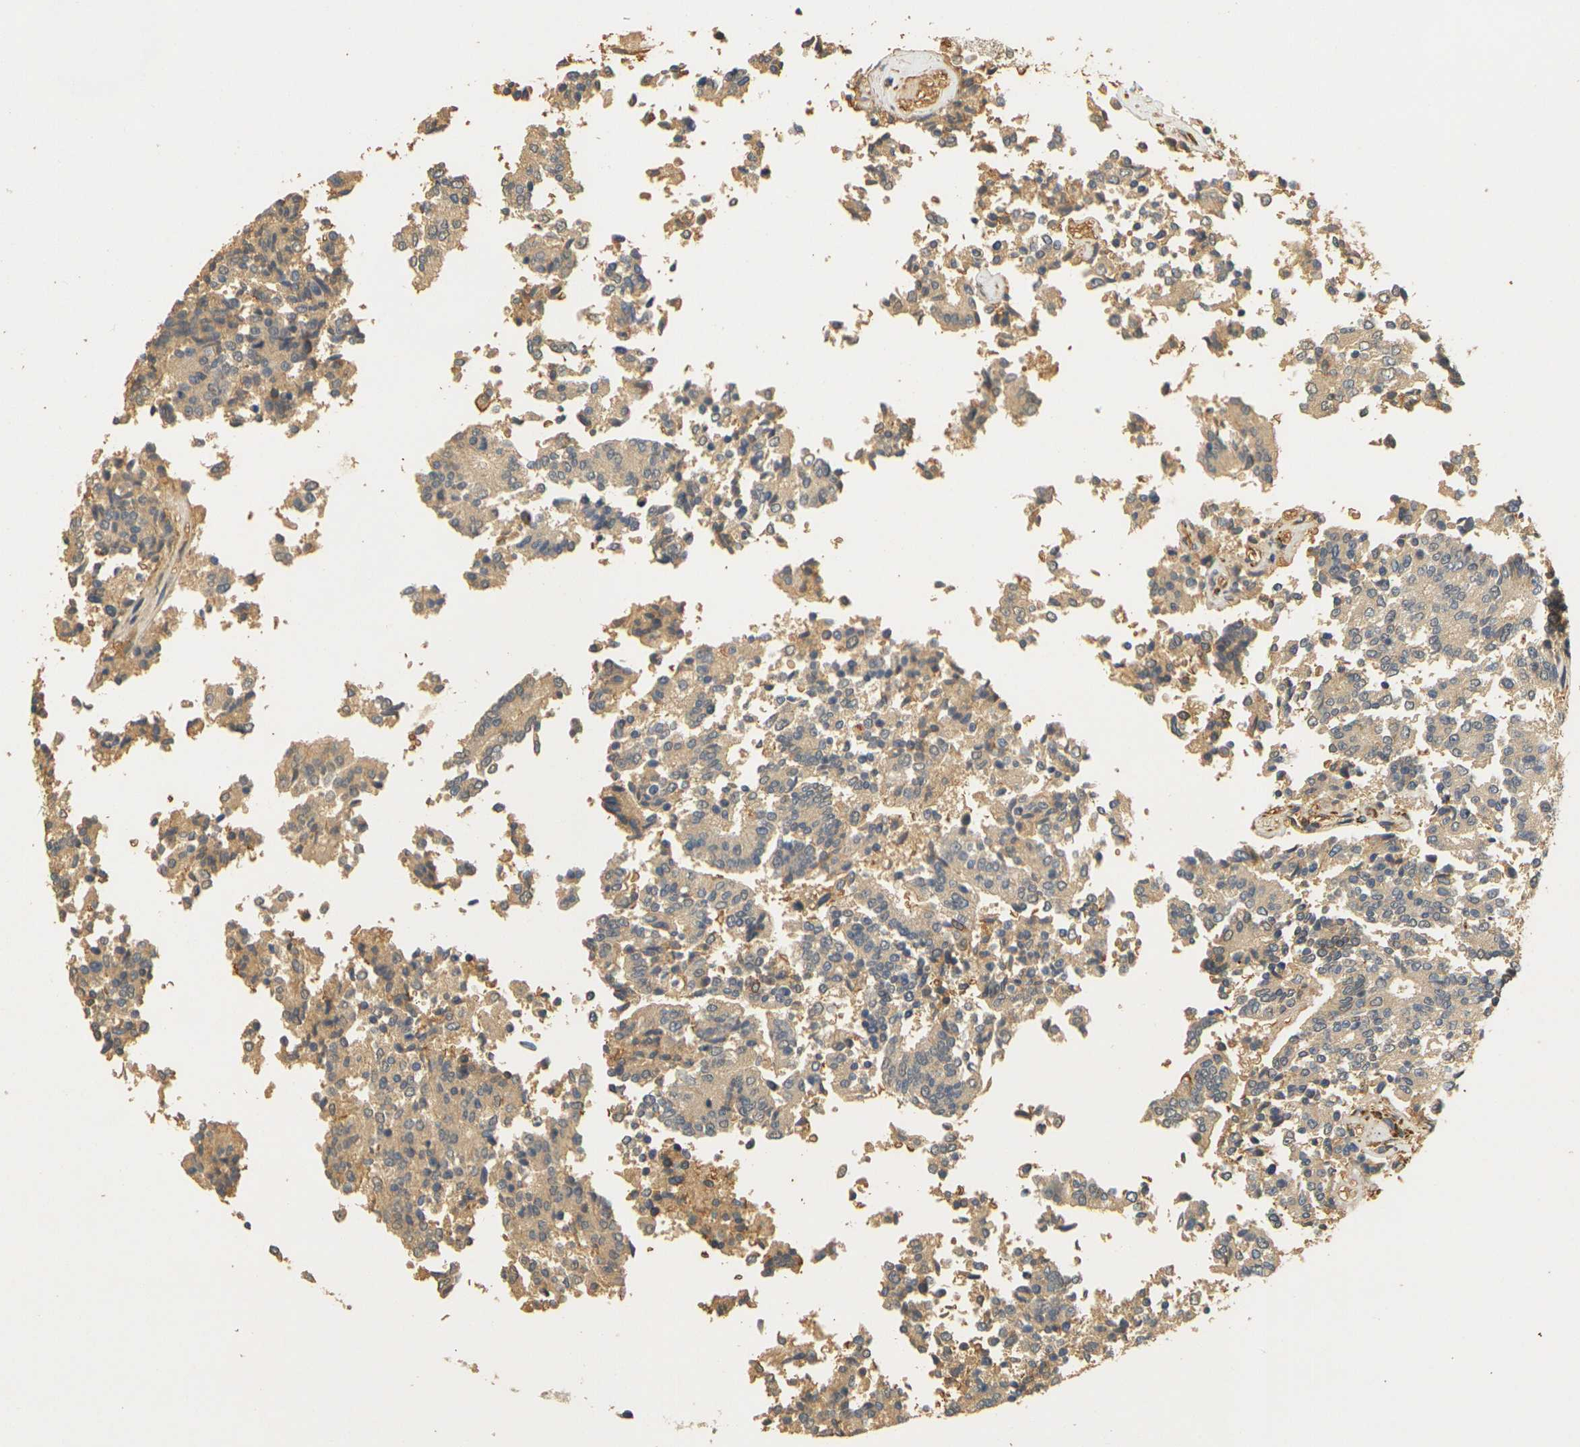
{"staining": {"intensity": "weak", "quantity": ">75%", "location": "cytoplasmic/membranous"}, "tissue": "prostate cancer", "cell_type": "Tumor cells", "image_type": "cancer", "snomed": [{"axis": "morphology", "description": "Normal tissue, NOS"}, {"axis": "morphology", "description": "Adenocarcinoma, High grade"}, {"axis": "topography", "description": "Prostate"}, {"axis": "topography", "description": "Seminal veicle"}], "caption": "Brown immunohistochemical staining in prostate high-grade adenocarcinoma shows weak cytoplasmic/membranous staining in about >75% of tumor cells.", "gene": "MEGF9", "patient": {"sex": "male", "age": 55}}